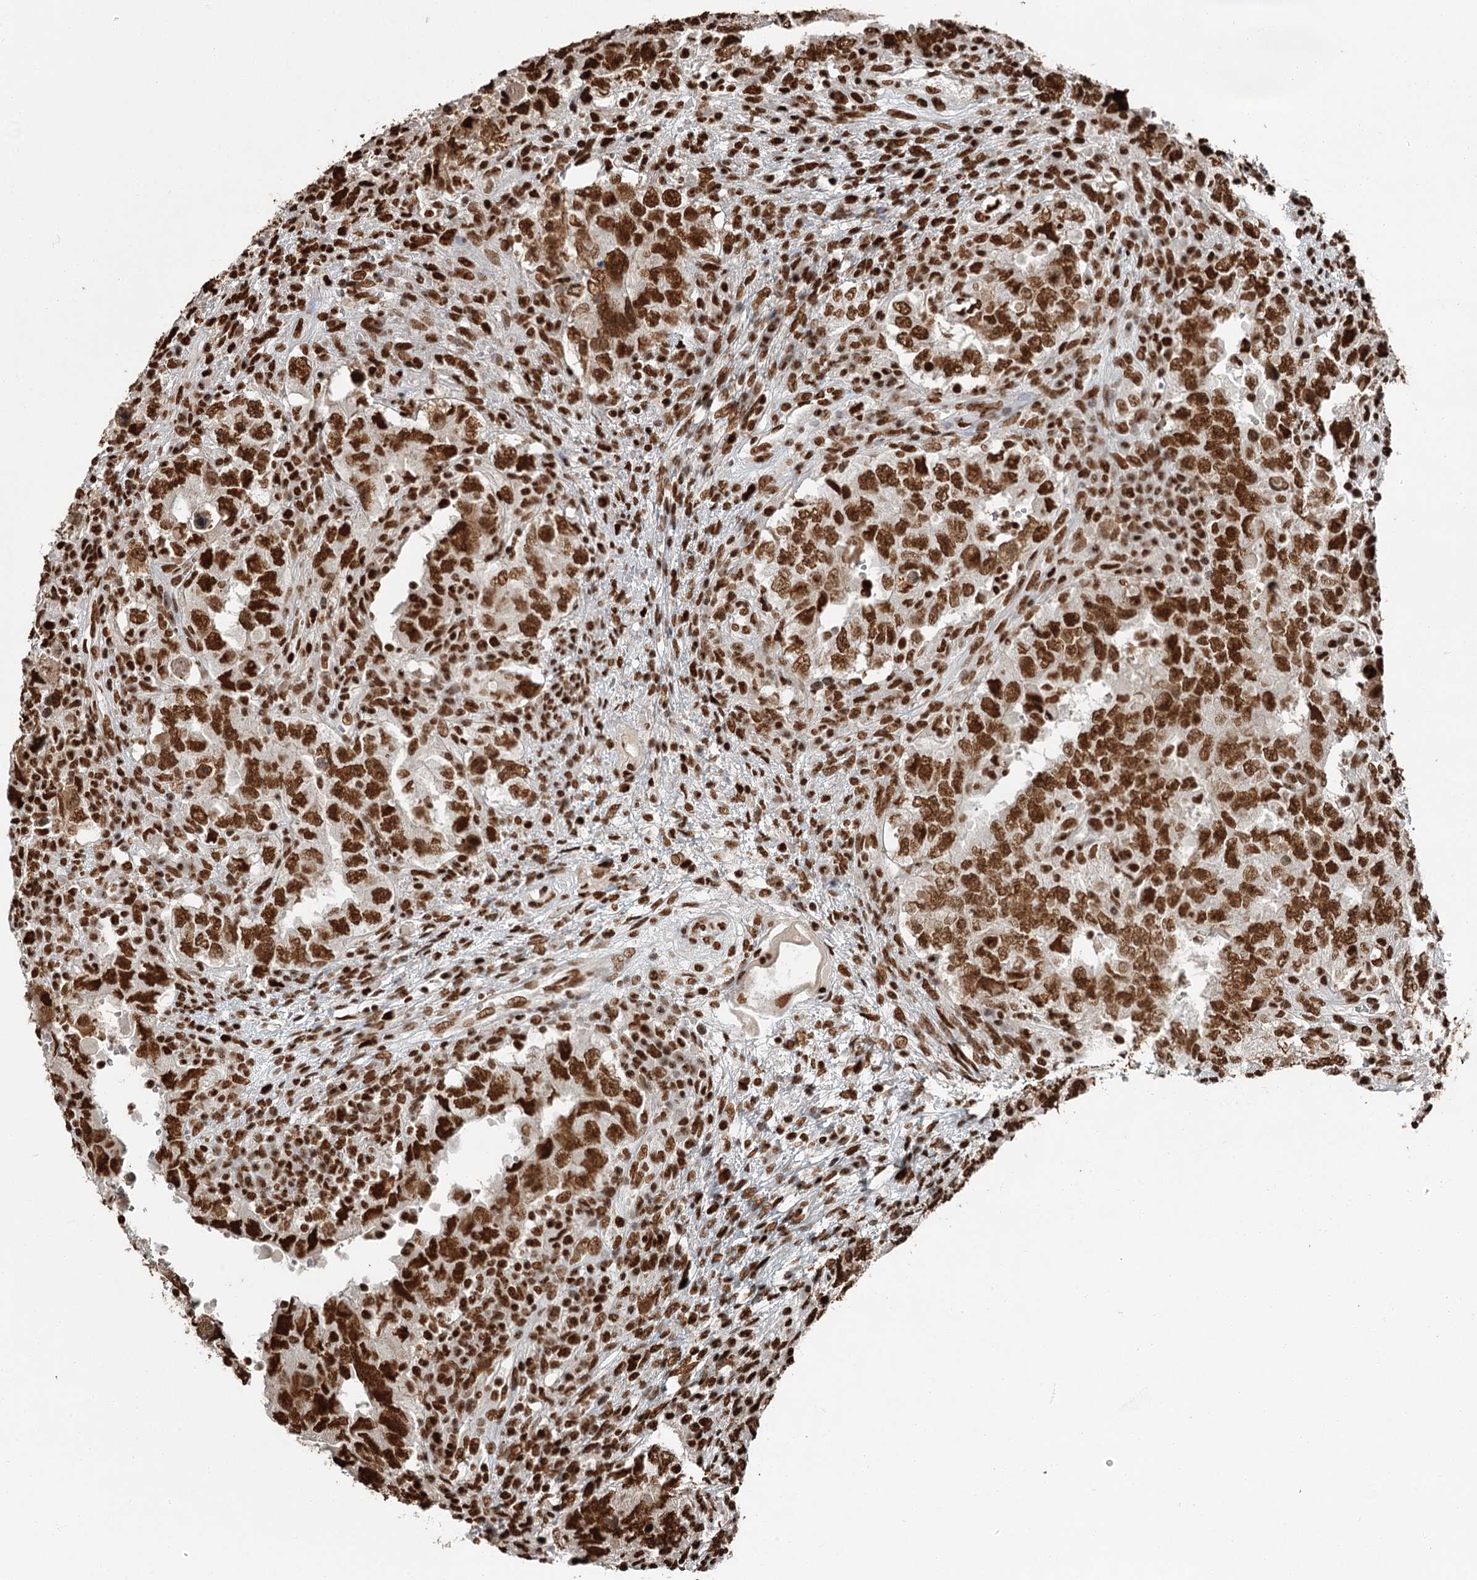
{"staining": {"intensity": "strong", "quantity": ">75%", "location": "nuclear"}, "tissue": "testis cancer", "cell_type": "Tumor cells", "image_type": "cancer", "snomed": [{"axis": "morphology", "description": "Carcinoma, Embryonal, NOS"}, {"axis": "topography", "description": "Testis"}], "caption": "Embryonal carcinoma (testis) stained for a protein (brown) demonstrates strong nuclear positive expression in about >75% of tumor cells.", "gene": "RBBP7", "patient": {"sex": "male", "age": 26}}